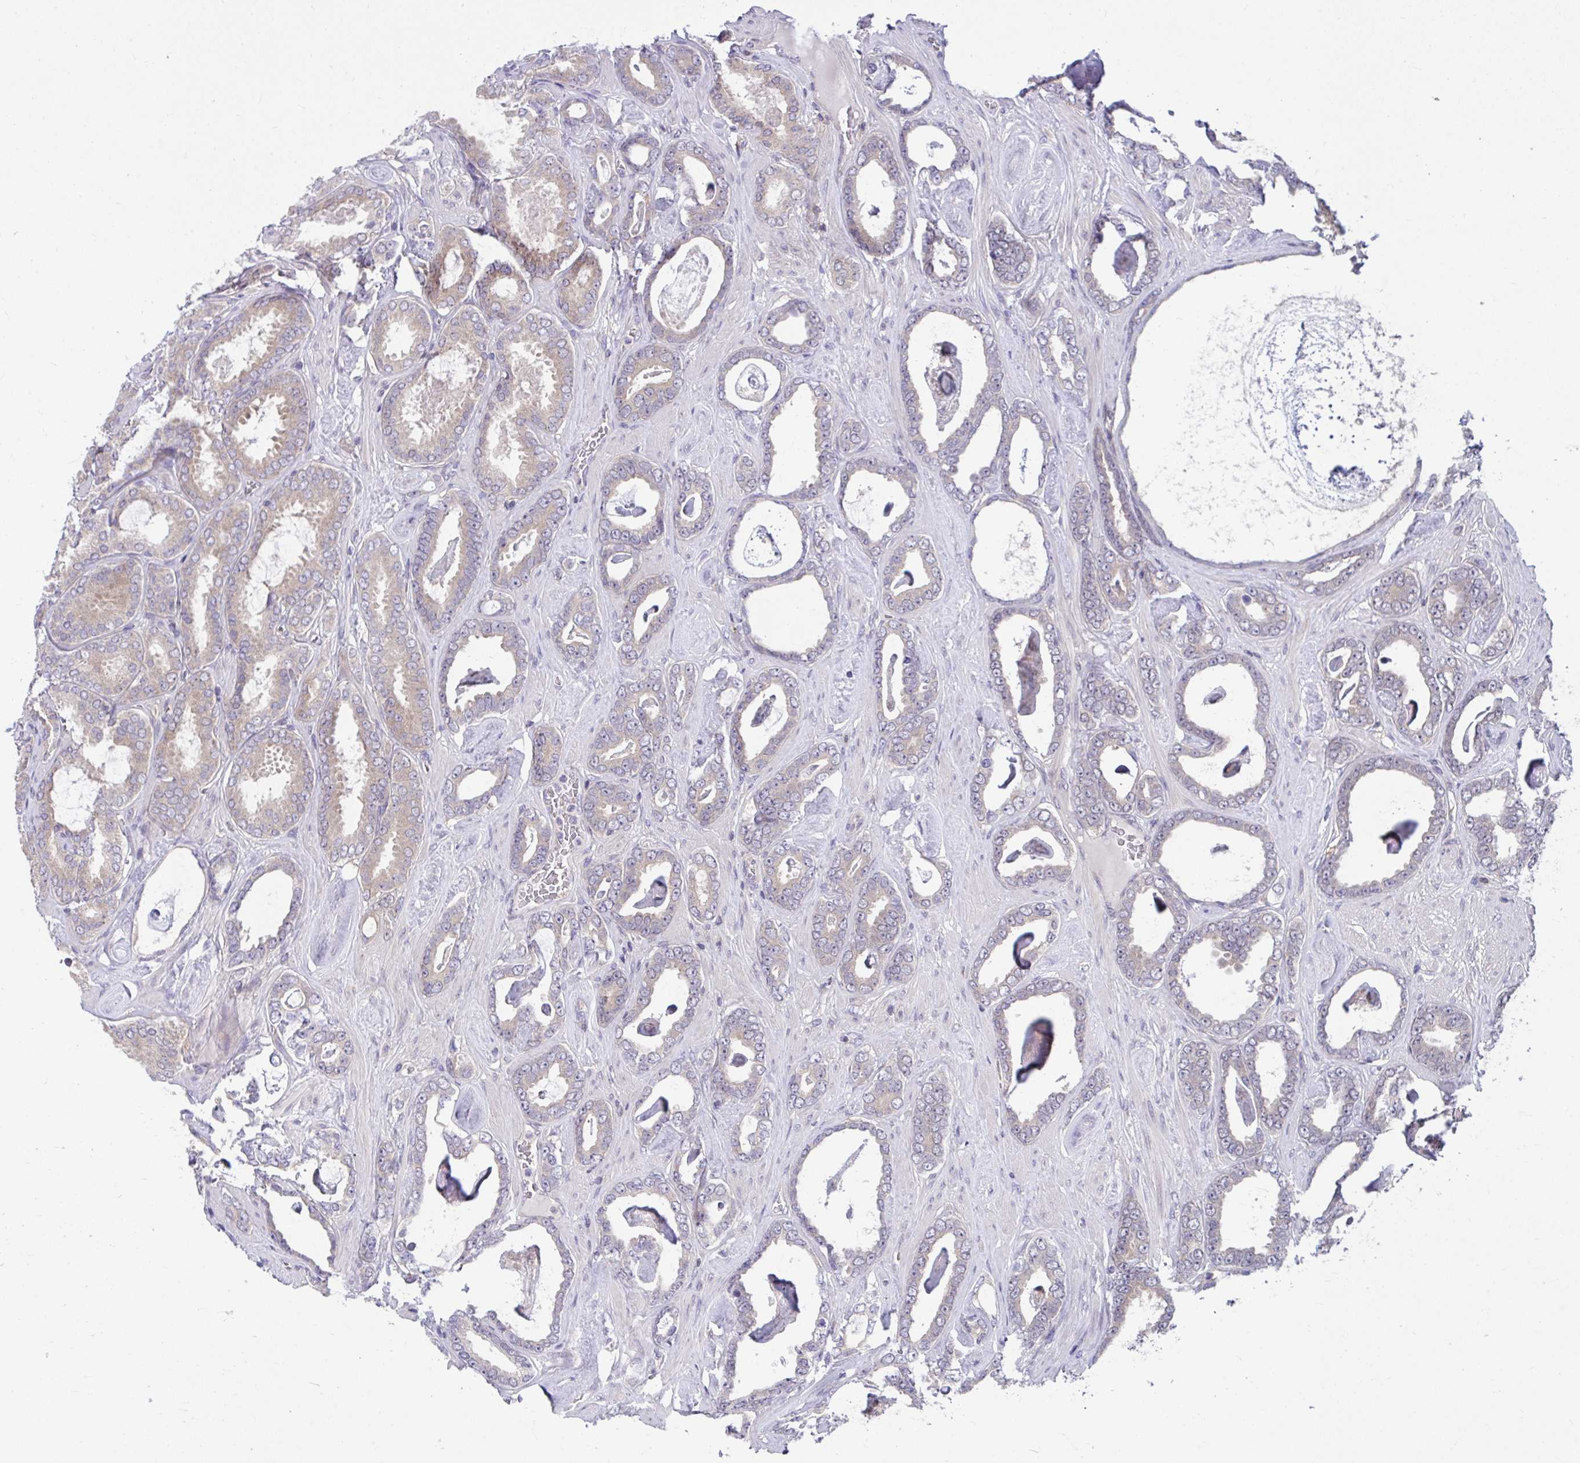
{"staining": {"intensity": "weak", "quantity": "<25%", "location": "cytoplasmic/membranous"}, "tissue": "prostate cancer", "cell_type": "Tumor cells", "image_type": "cancer", "snomed": [{"axis": "morphology", "description": "Adenocarcinoma, High grade"}, {"axis": "topography", "description": "Prostate"}], "caption": "The immunohistochemistry (IHC) image has no significant positivity in tumor cells of prostate cancer (high-grade adenocarcinoma) tissue. Nuclei are stained in blue.", "gene": "PCDHB7", "patient": {"sex": "male", "age": 63}}